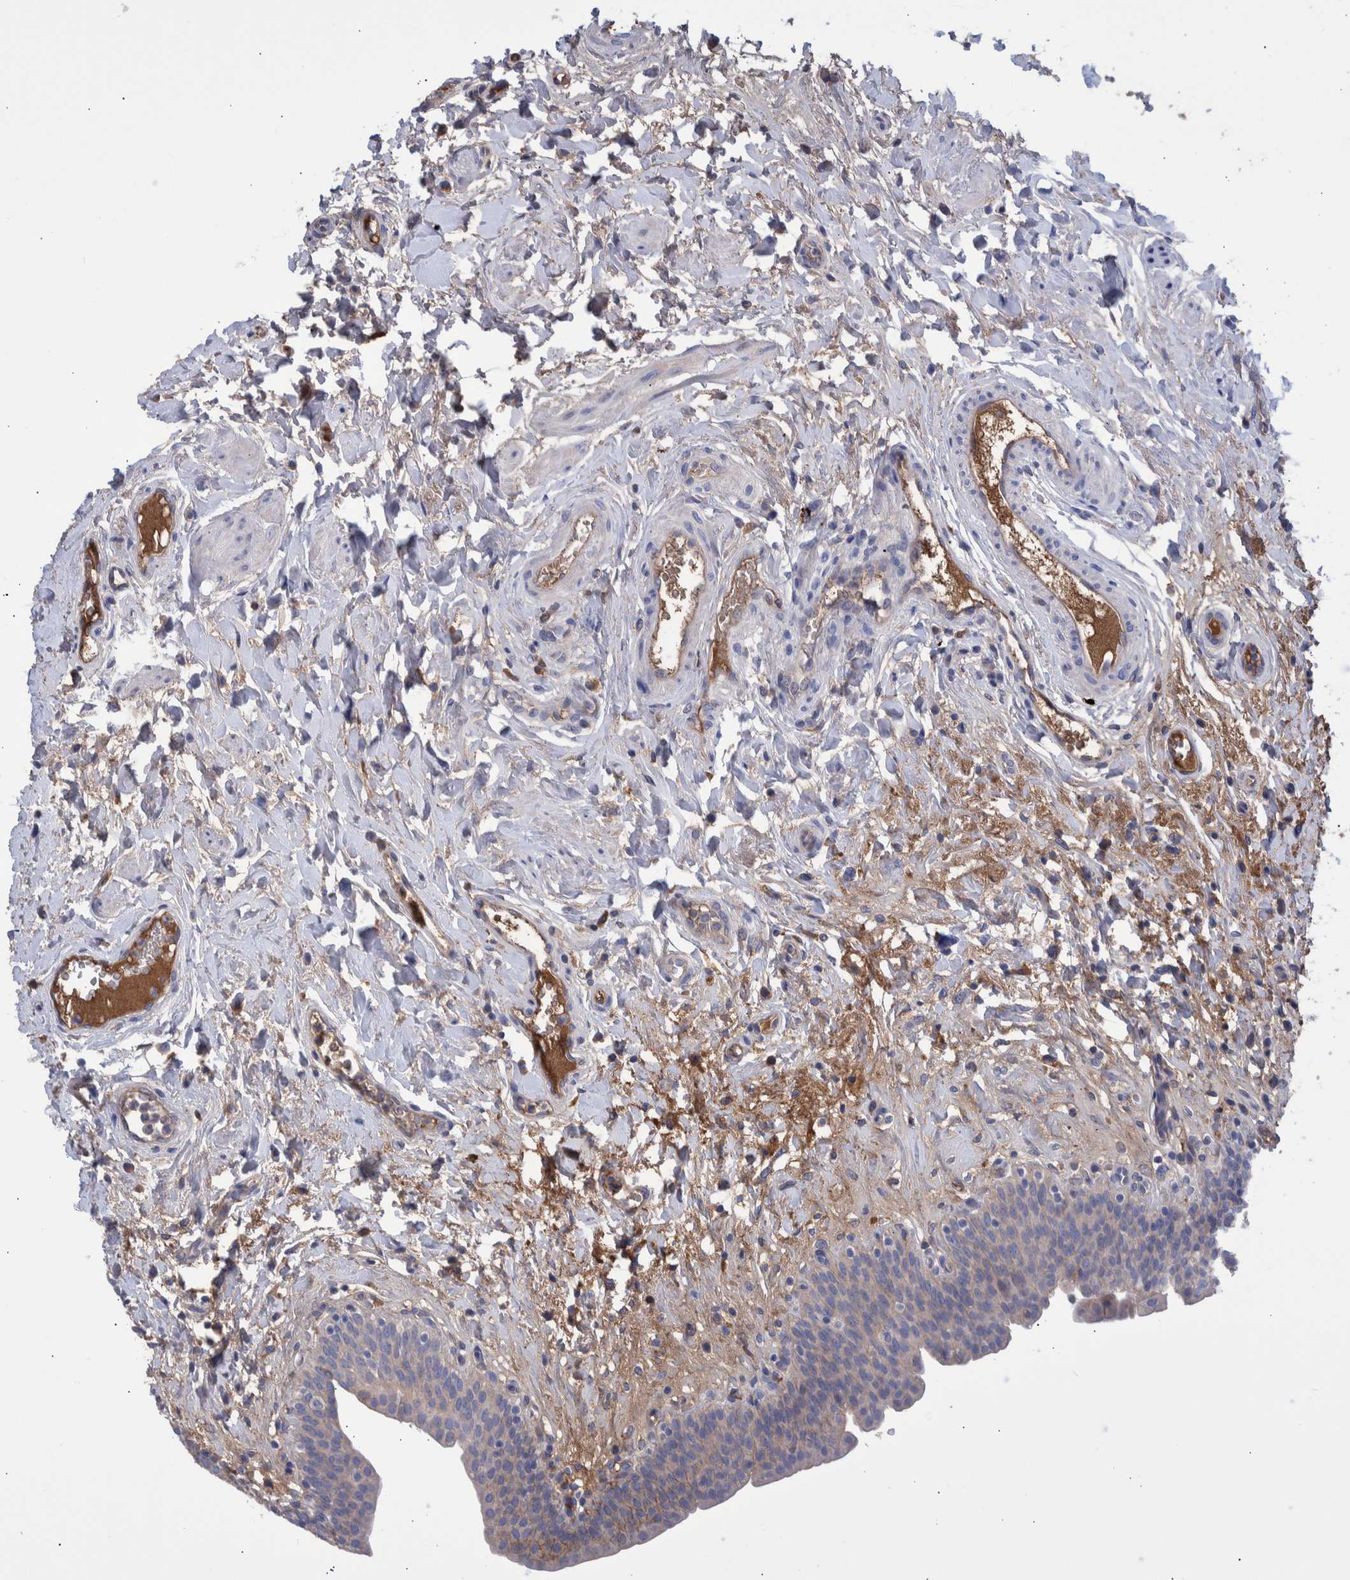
{"staining": {"intensity": "weak", "quantity": "25%-75%", "location": "cytoplasmic/membranous"}, "tissue": "urinary bladder", "cell_type": "Urothelial cells", "image_type": "normal", "snomed": [{"axis": "morphology", "description": "Normal tissue, NOS"}, {"axis": "topography", "description": "Urinary bladder"}], "caption": "Immunohistochemistry (IHC) micrograph of normal human urinary bladder stained for a protein (brown), which exhibits low levels of weak cytoplasmic/membranous positivity in approximately 25%-75% of urothelial cells.", "gene": "DLL4", "patient": {"sex": "male", "age": 83}}